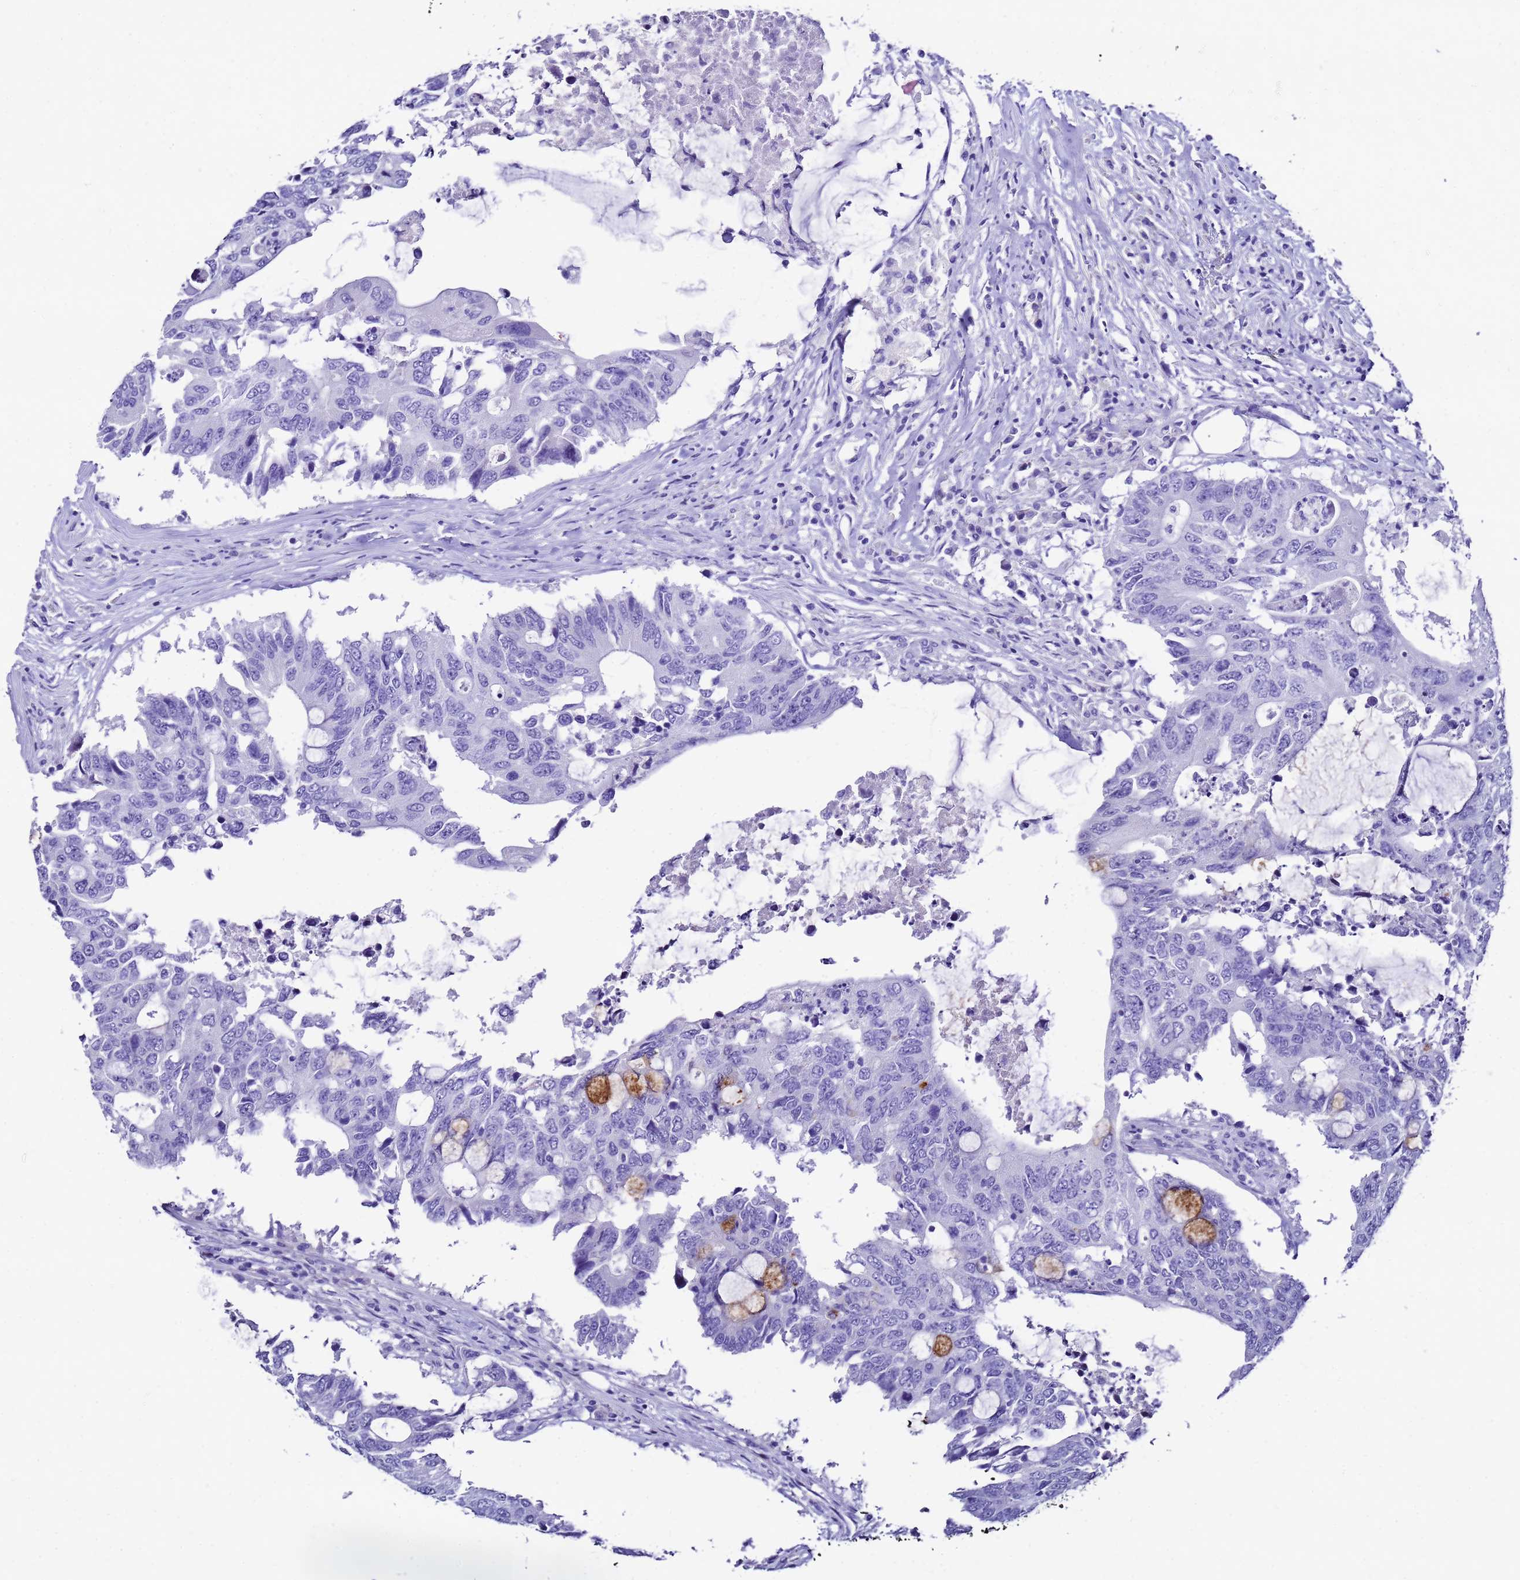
{"staining": {"intensity": "moderate", "quantity": "<25%", "location": "cytoplasmic/membranous"}, "tissue": "colorectal cancer", "cell_type": "Tumor cells", "image_type": "cancer", "snomed": [{"axis": "morphology", "description": "Adenocarcinoma, NOS"}, {"axis": "topography", "description": "Colon"}], "caption": "Colorectal cancer tissue shows moderate cytoplasmic/membranous positivity in about <25% of tumor cells", "gene": "UGT2B10", "patient": {"sex": "male", "age": 71}}